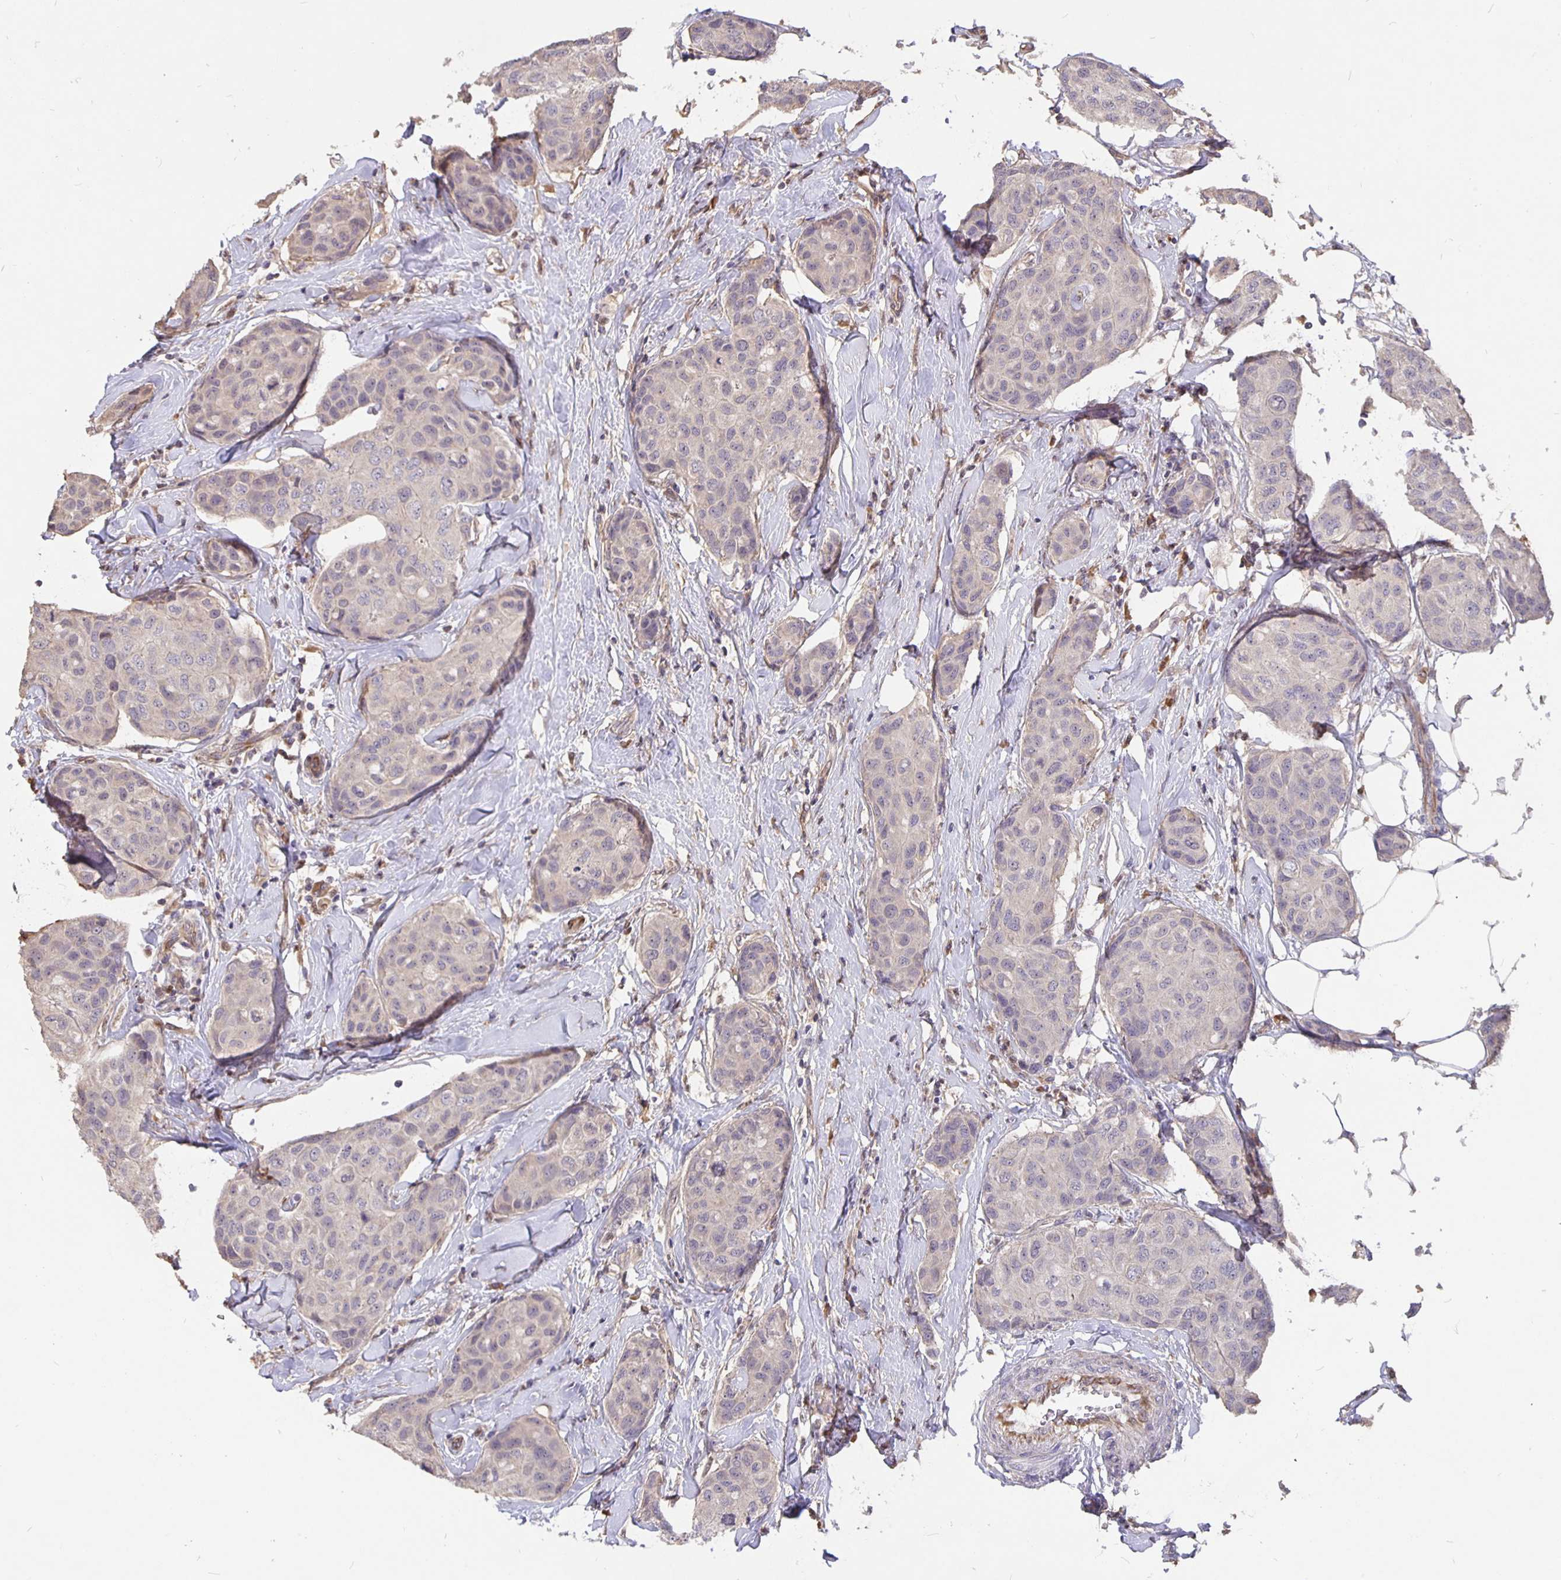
{"staining": {"intensity": "negative", "quantity": "none", "location": "none"}, "tissue": "breast cancer", "cell_type": "Tumor cells", "image_type": "cancer", "snomed": [{"axis": "morphology", "description": "Duct carcinoma"}, {"axis": "topography", "description": "Breast"}], "caption": "This is an immunohistochemistry (IHC) micrograph of human intraductal carcinoma (breast). There is no staining in tumor cells.", "gene": "NOG", "patient": {"sex": "female", "age": 80}}